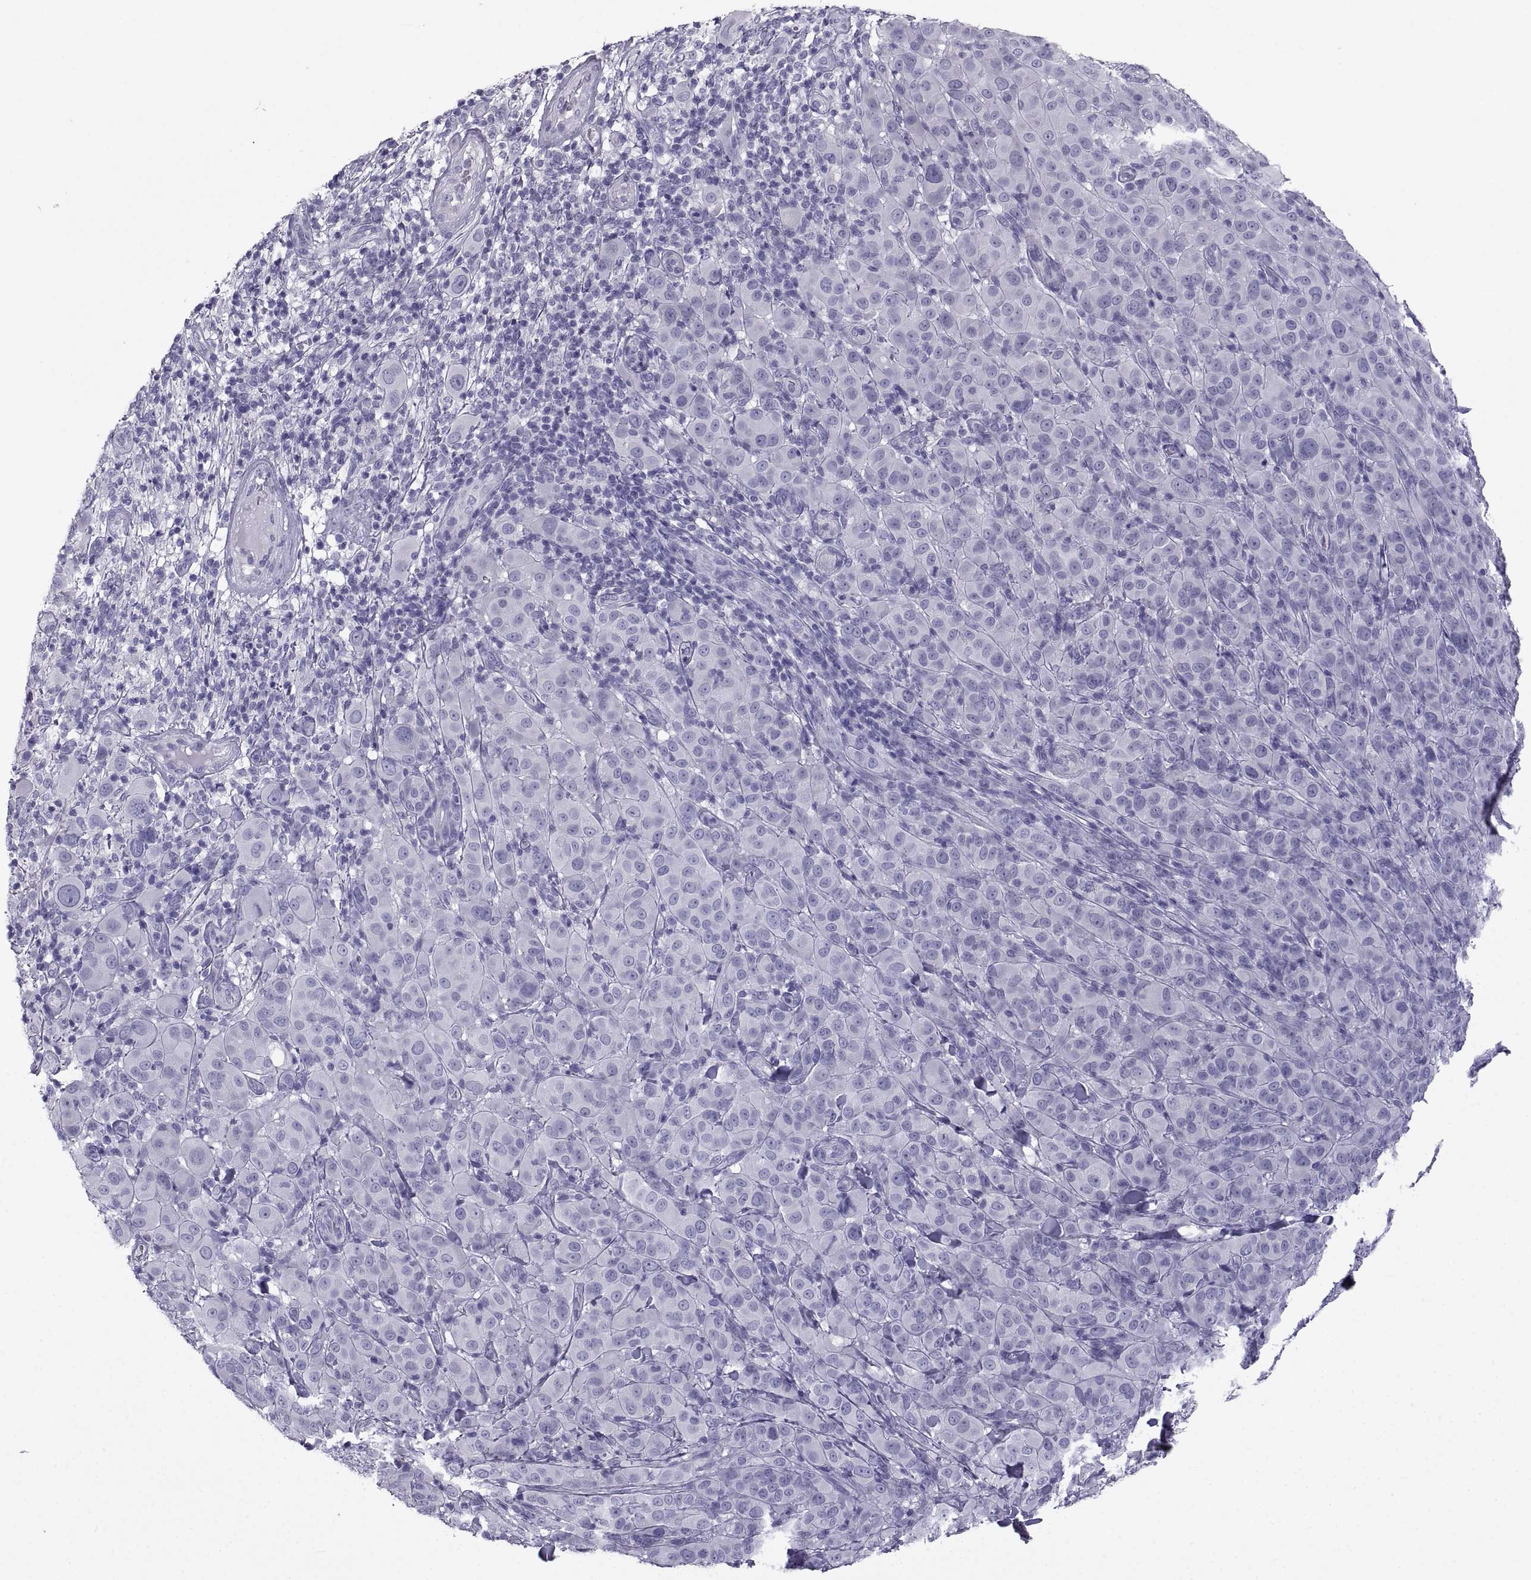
{"staining": {"intensity": "negative", "quantity": "none", "location": "none"}, "tissue": "melanoma", "cell_type": "Tumor cells", "image_type": "cancer", "snomed": [{"axis": "morphology", "description": "Malignant melanoma, NOS"}, {"axis": "topography", "description": "Skin"}], "caption": "IHC photomicrograph of neoplastic tissue: human melanoma stained with DAB demonstrates no significant protein positivity in tumor cells.", "gene": "PCSK1N", "patient": {"sex": "female", "age": 87}}